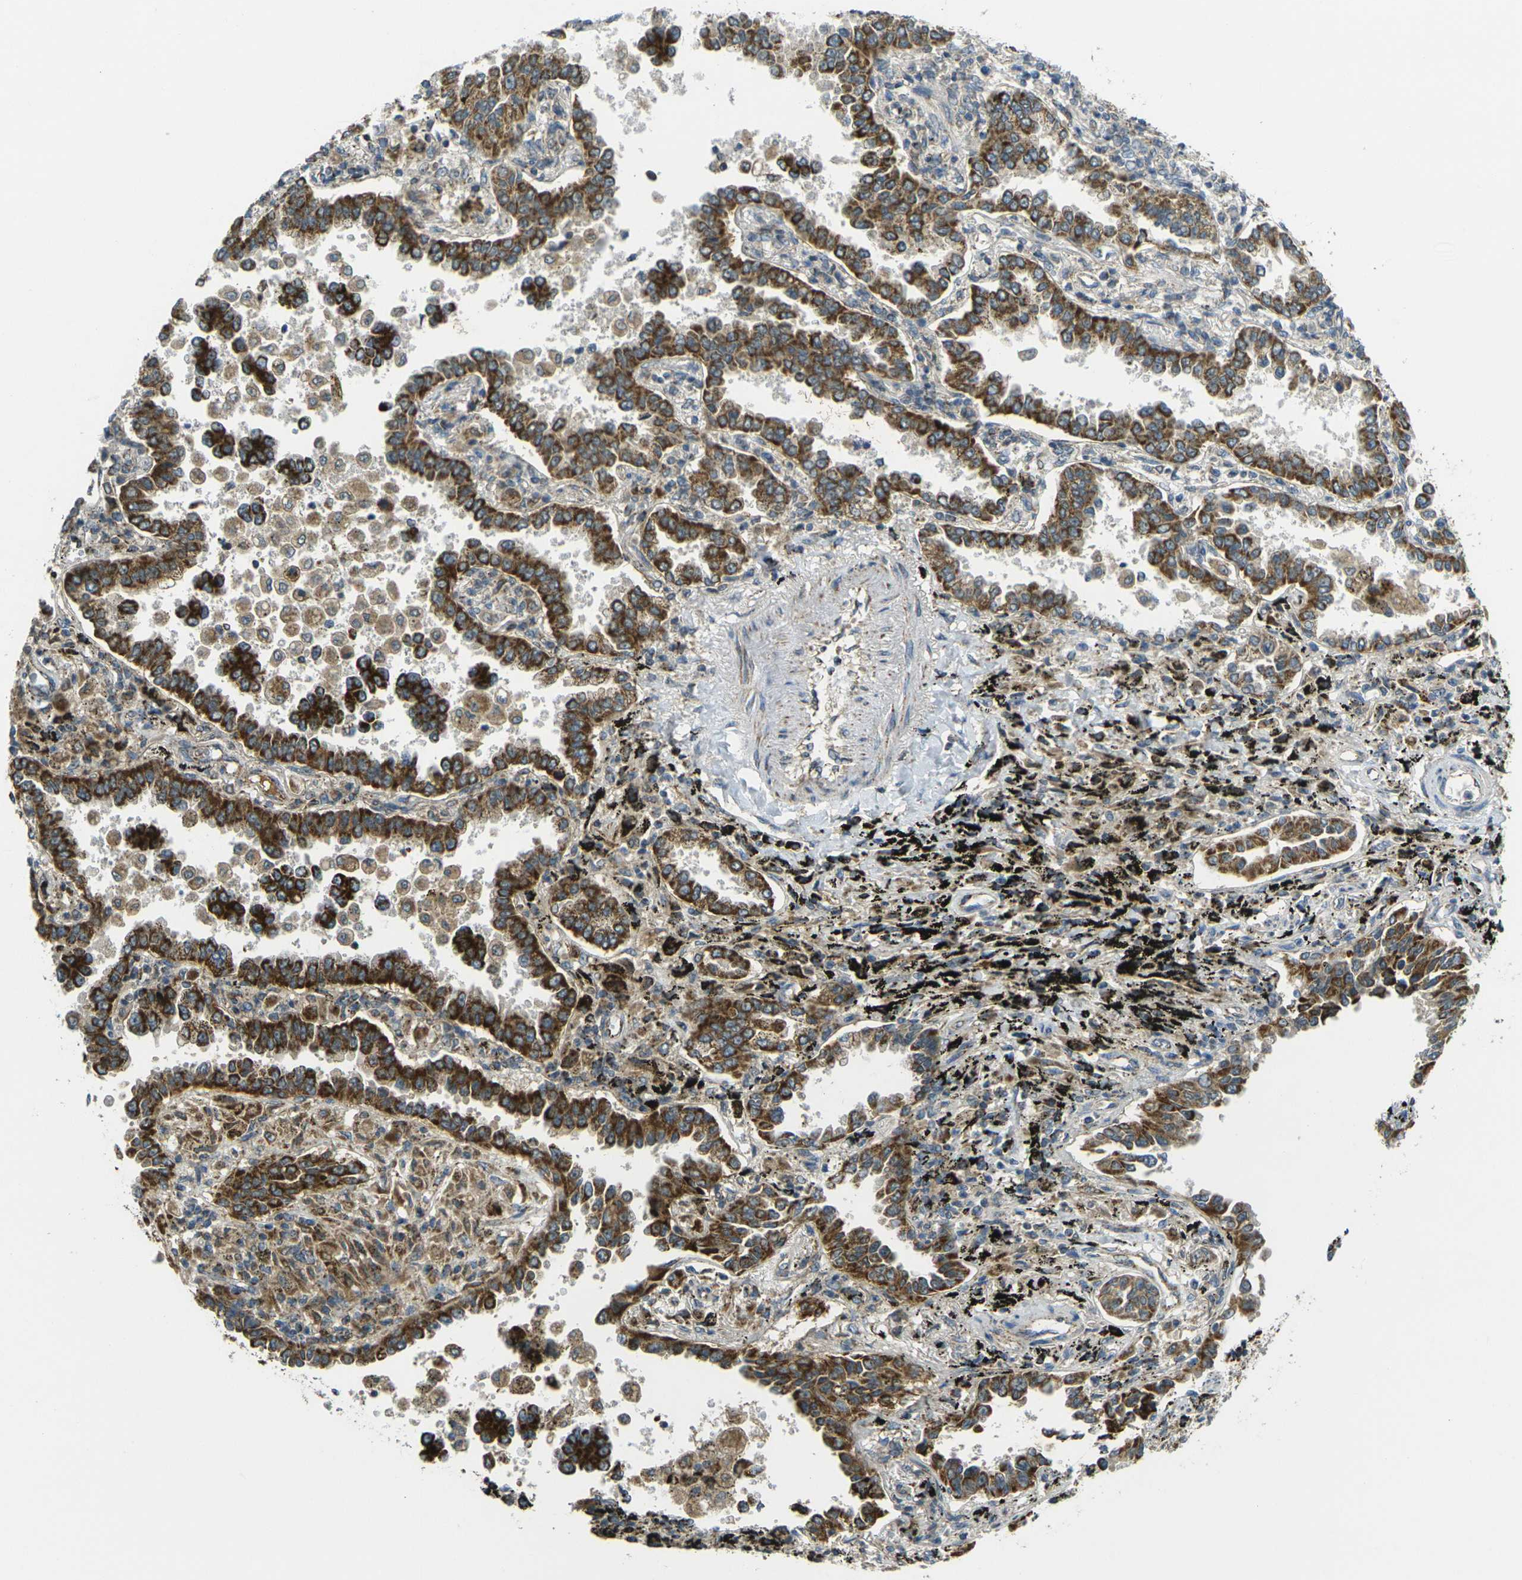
{"staining": {"intensity": "strong", "quantity": ">75%", "location": "cytoplasmic/membranous"}, "tissue": "lung cancer", "cell_type": "Tumor cells", "image_type": "cancer", "snomed": [{"axis": "morphology", "description": "Normal tissue, NOS"}, {"axis": "morphology", "description": "Adenocarcinoma, NOS"}, {"axis": "topography", "description": "Lung"}], "caption": "Protein analysis of adenocarcinoma (lung) tissue shows strong cytoplasmic/membranous positivity in about >75% of tumor cells.", "gene": "IGF1R", "patient": {"sex": "male", "age": 59}}